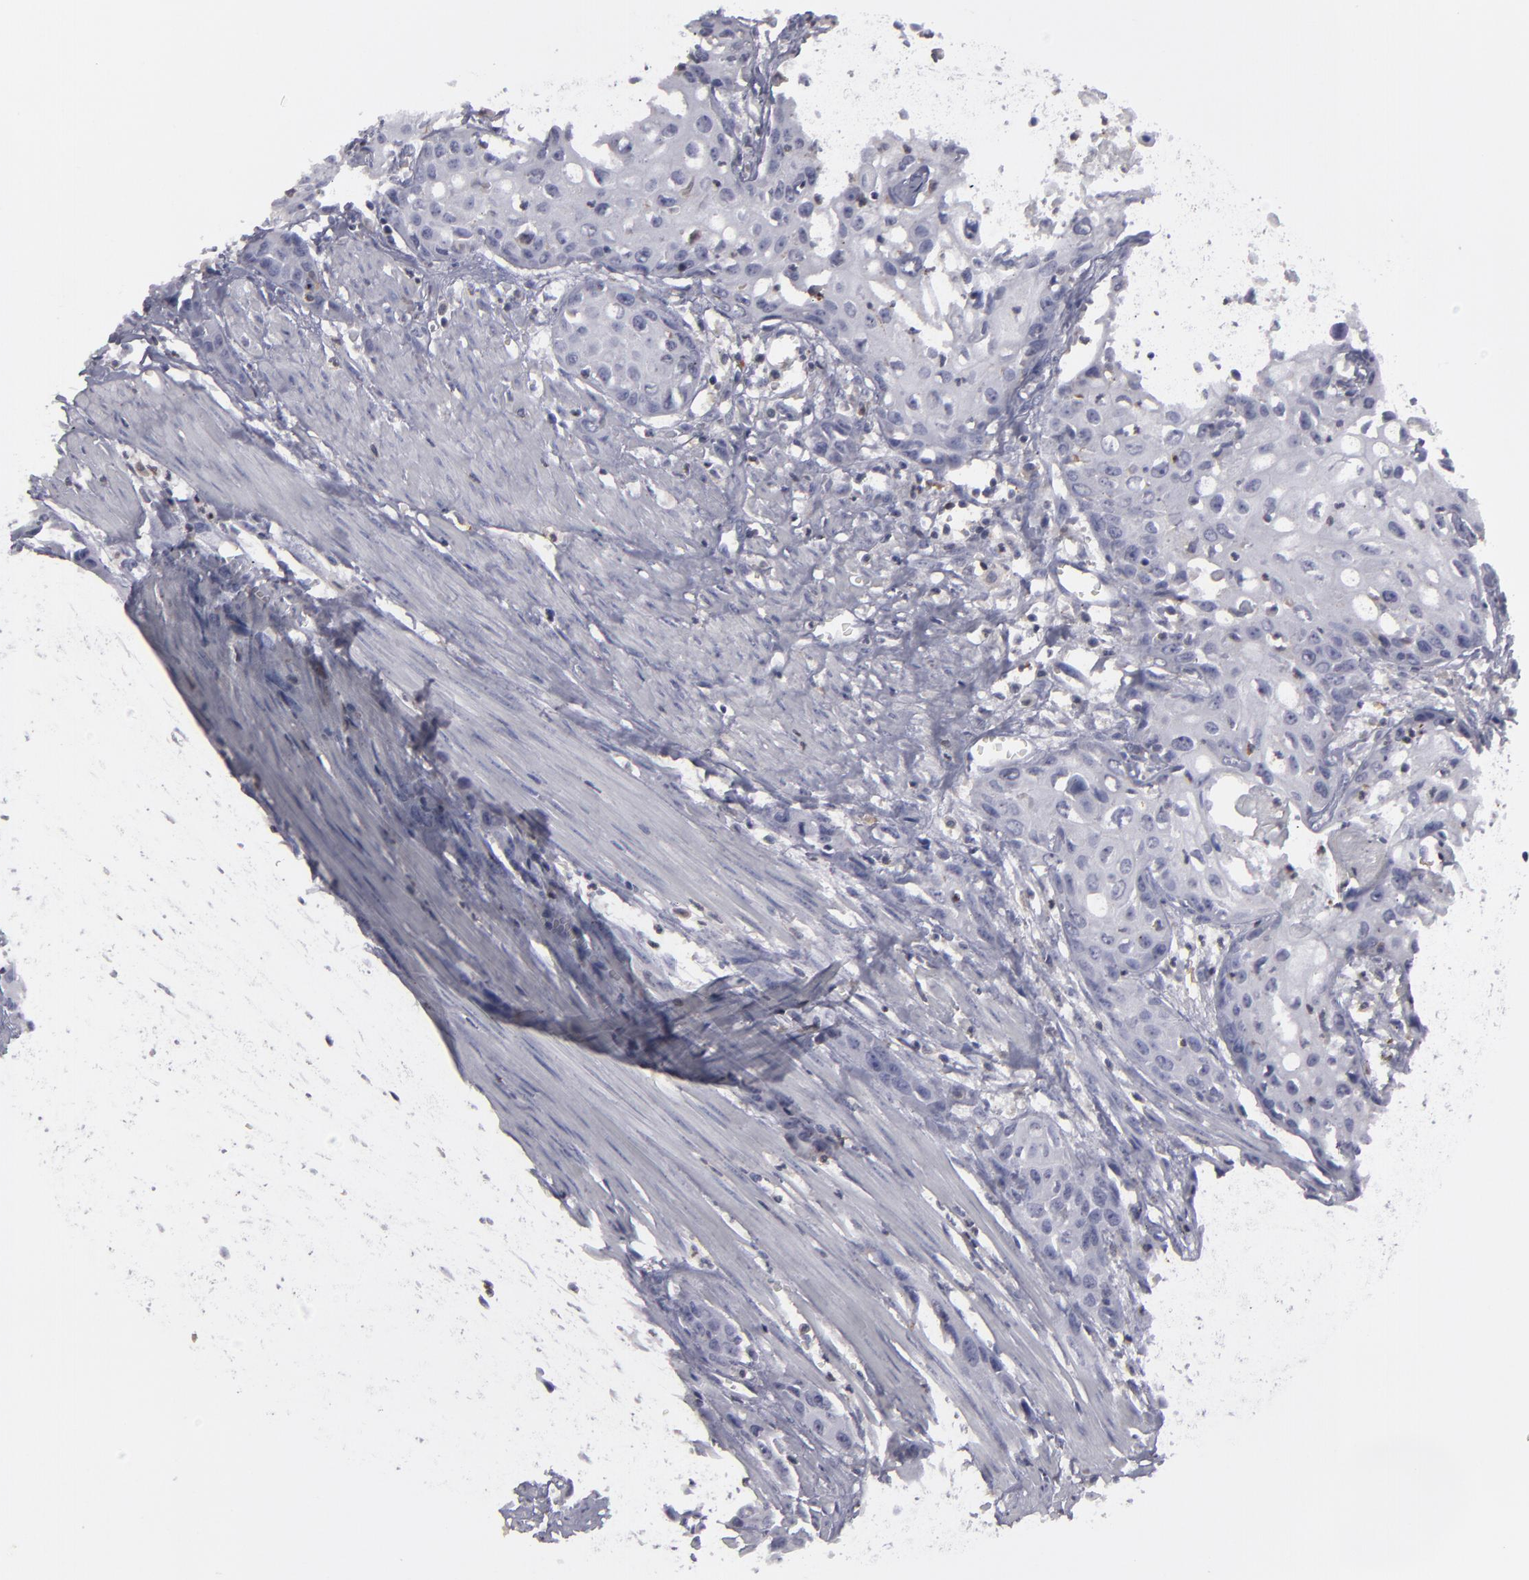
{"staining": {"intensity": "negative", "quantity": "none", "location": "none"}, "tissue": "urothelial cancer", "cell_type": "Tumor cells", "image_type": "cancer", "snomed": [{"axis": "morphology", "description": "Urothelial carcinoma, High grade"}, {"axis": "topography", "description": "Urinary bladder"}], "caption": "Tumor cells are negative for protein expression in human urothelial cancer.", "gene": "SEMA3G", "patient": {"sex": "male", "age": 54}}